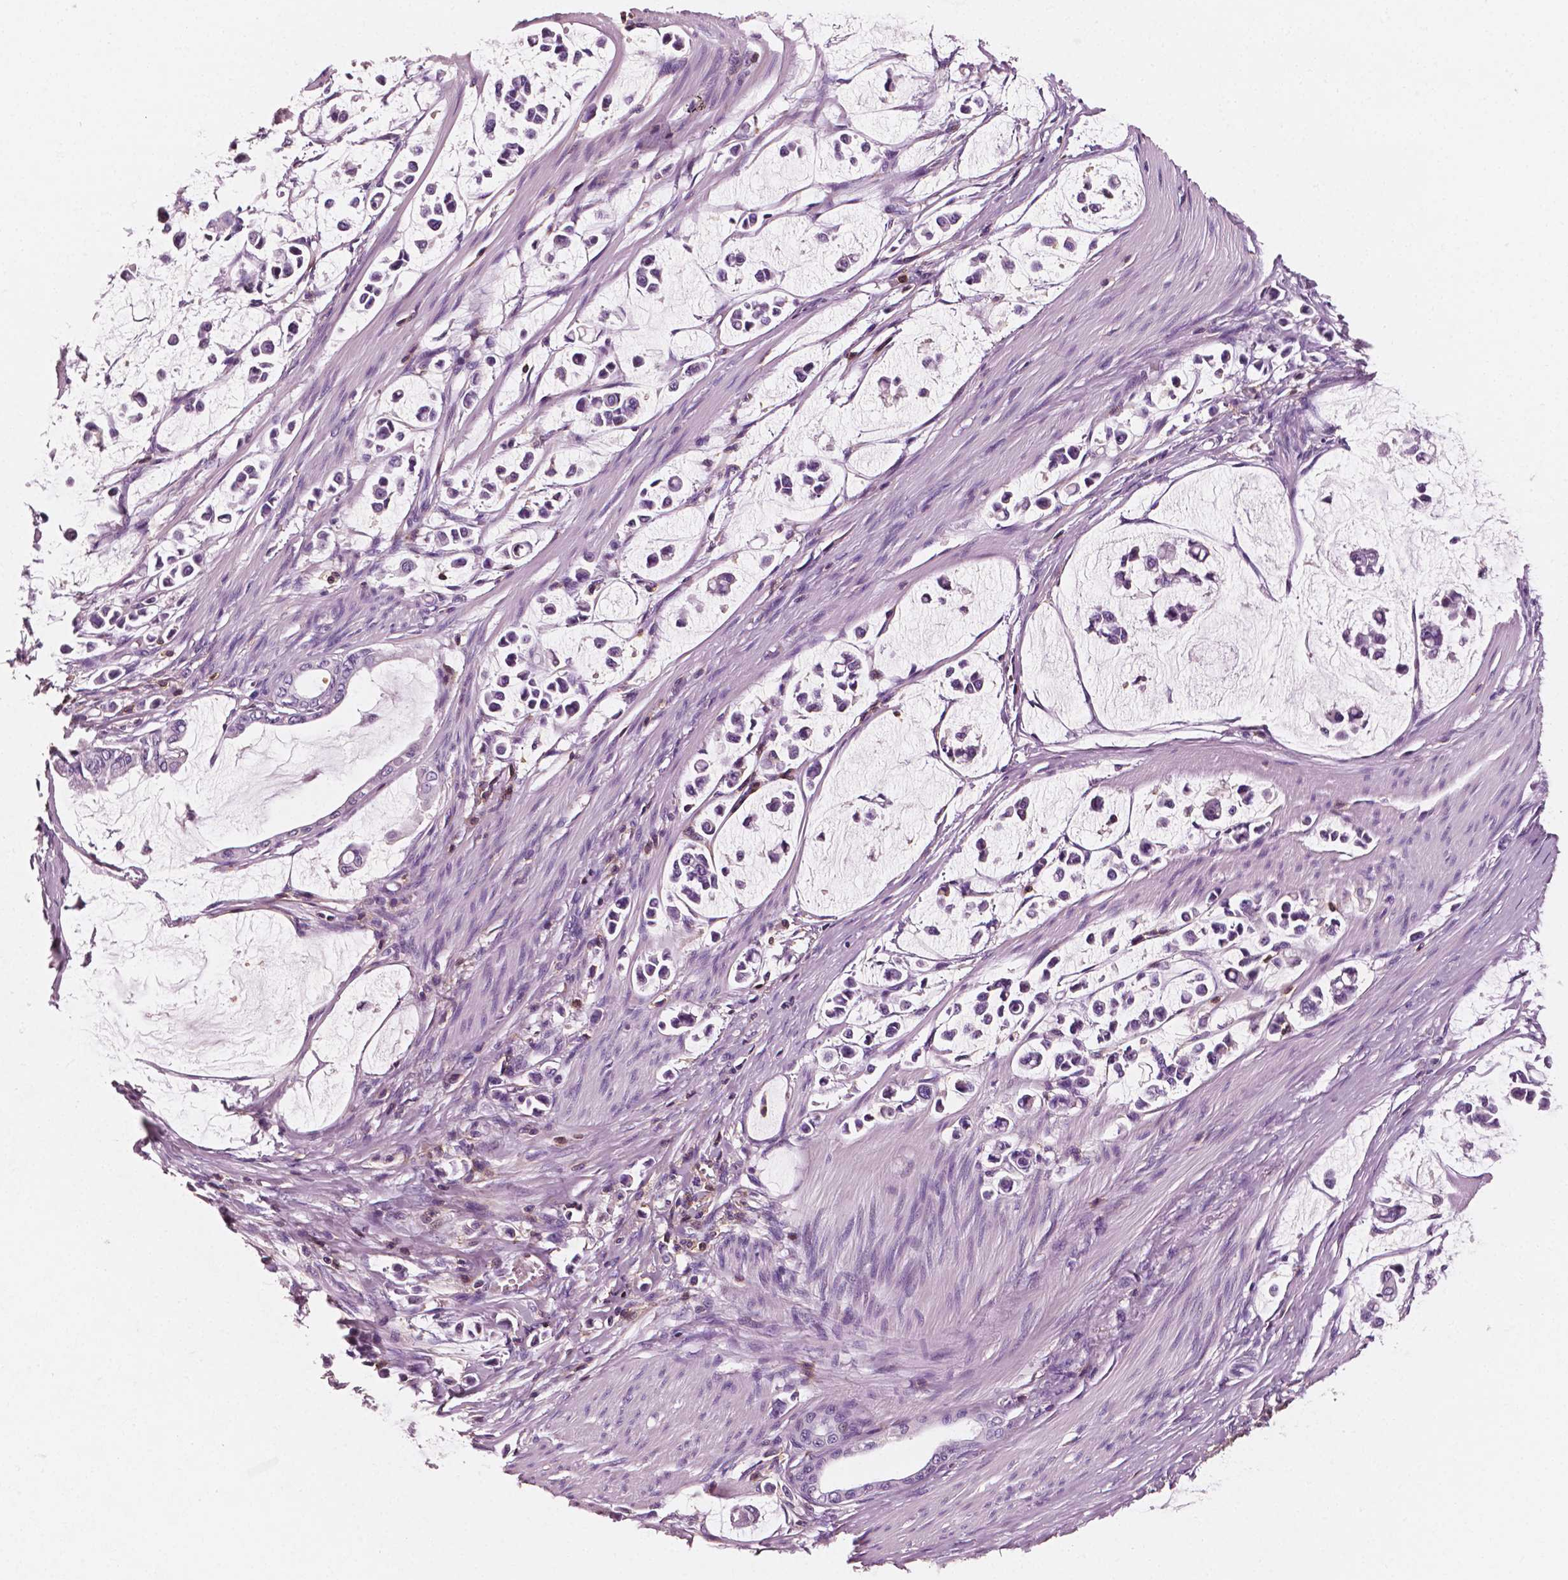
{"staining": {"intensity": "negative", "quantity": "none", "location": "none"}, "tissue": "stomach cancer", "cell_type": "Tumor cells", "image_type": "cancer", "snomed": [{"axis": "morphology", "description": "Adenocarcinoma, NOS"}, {"axis": "topography", "description": "Stomach"}], "caption": "Immunohistochemistry micrograph of neoplastic tissue: human stomach cancer stained with DAB displays no significant protein expression in tumor cells.", "gene": "PTPRC", "patient": {"sex": "male", "age": 82}}